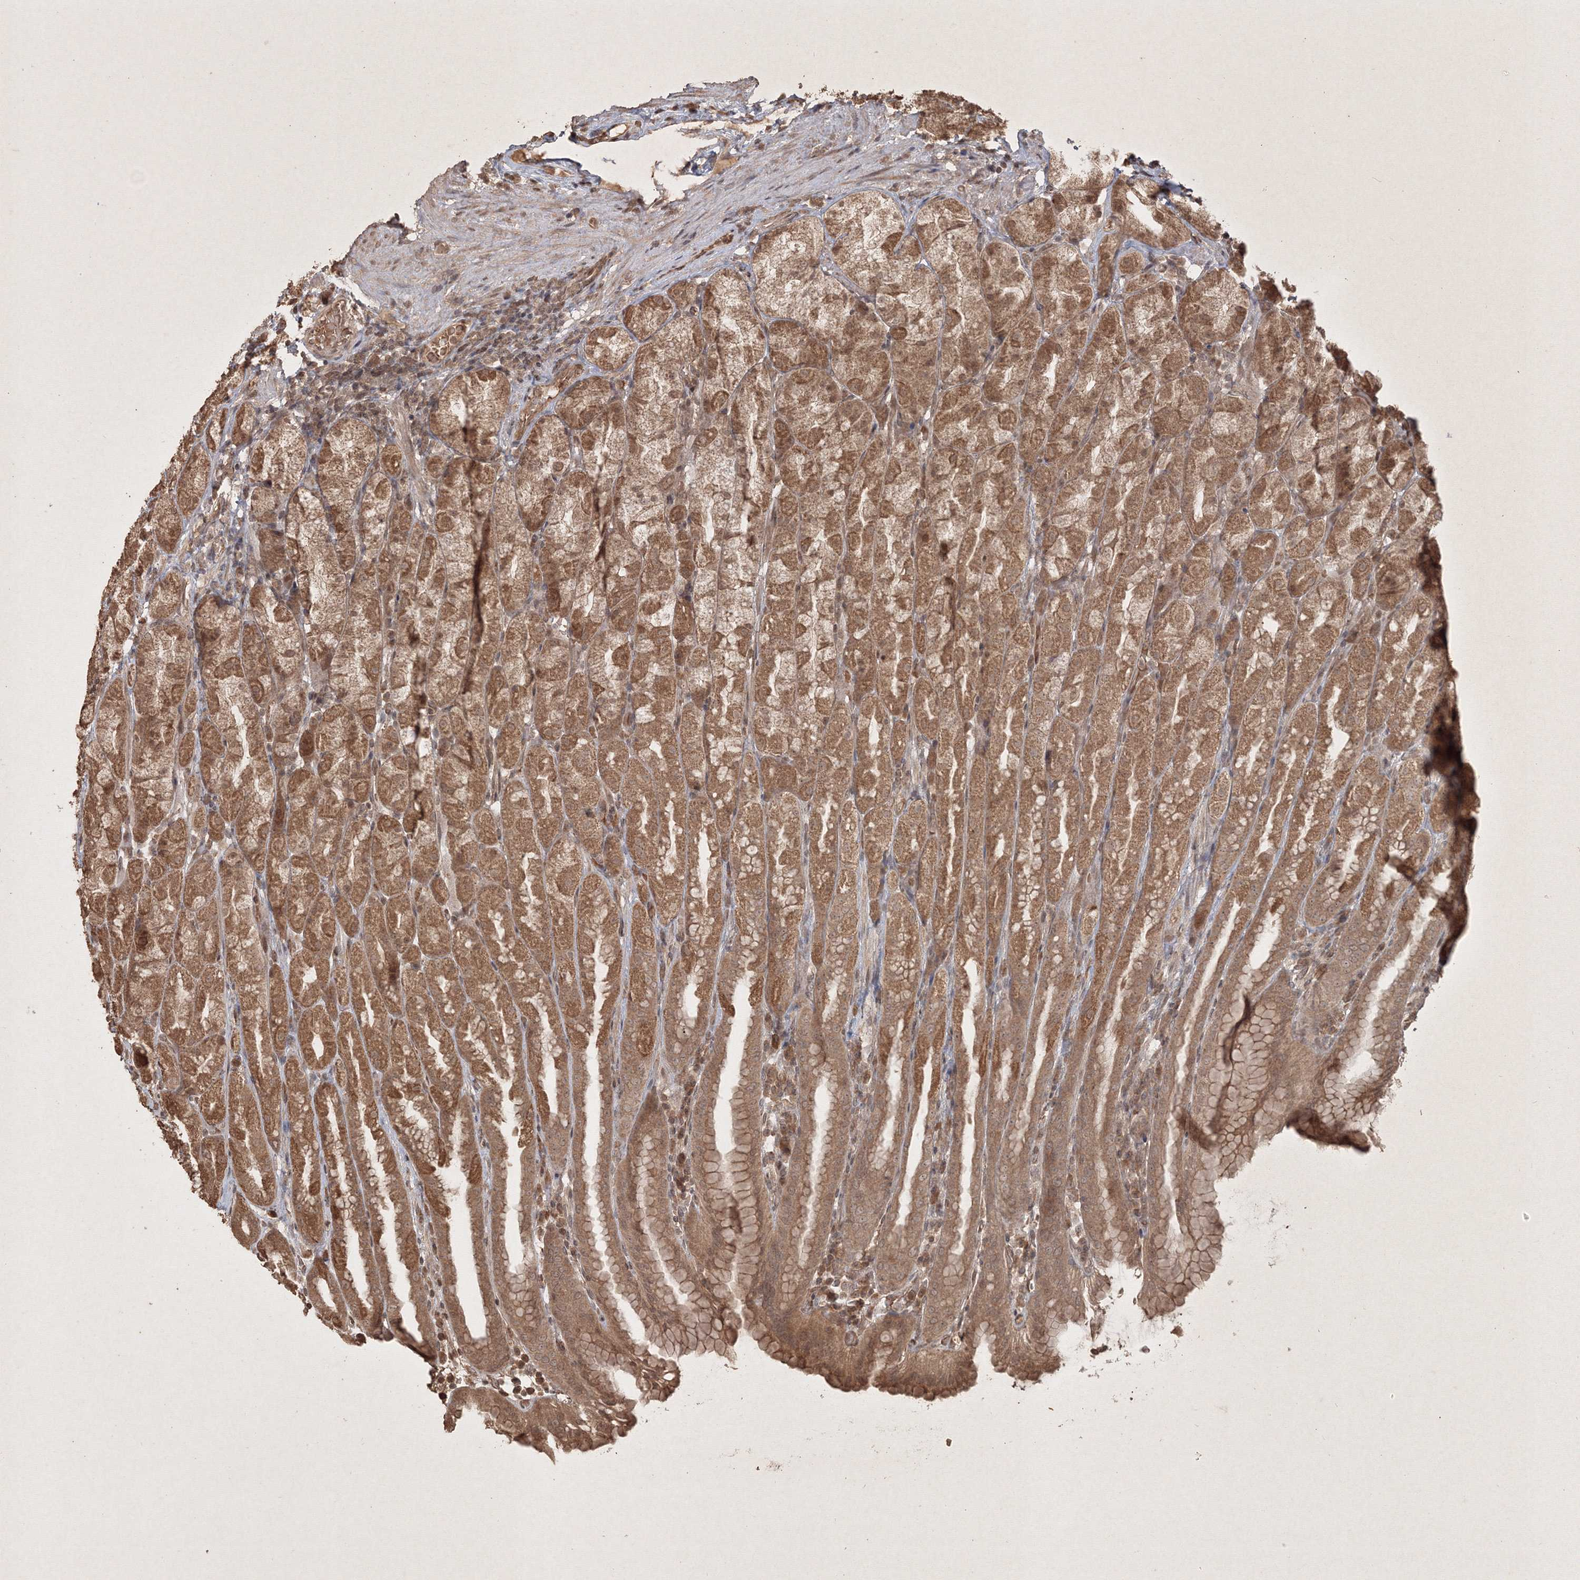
{"staining": {"intensity": "moderate", "quantity": ">75%", "location": "cytoplasmic/membranous"}, "tissue": "stomach", "cell_type": "Glandular cells", "image_type": "normal", "snomed": [{"axis": "morphology", "description": "Normal tissue, NOS"}, {"axis": "topography", "description": "Stomach, upper"}], "caption": "High-magnification brightfield microscopy of normal stomach stained with DAB (brown) and counterstained with hematoxylin (blue). glandular cells exhibit moderate cytoplasmic/membranous expression is seen in about>75% of cells. (DAB IHC with brightfield microscopy, high magnification).", "gene": "PELI3", "patient": {"sex": "male", "age": 68}}